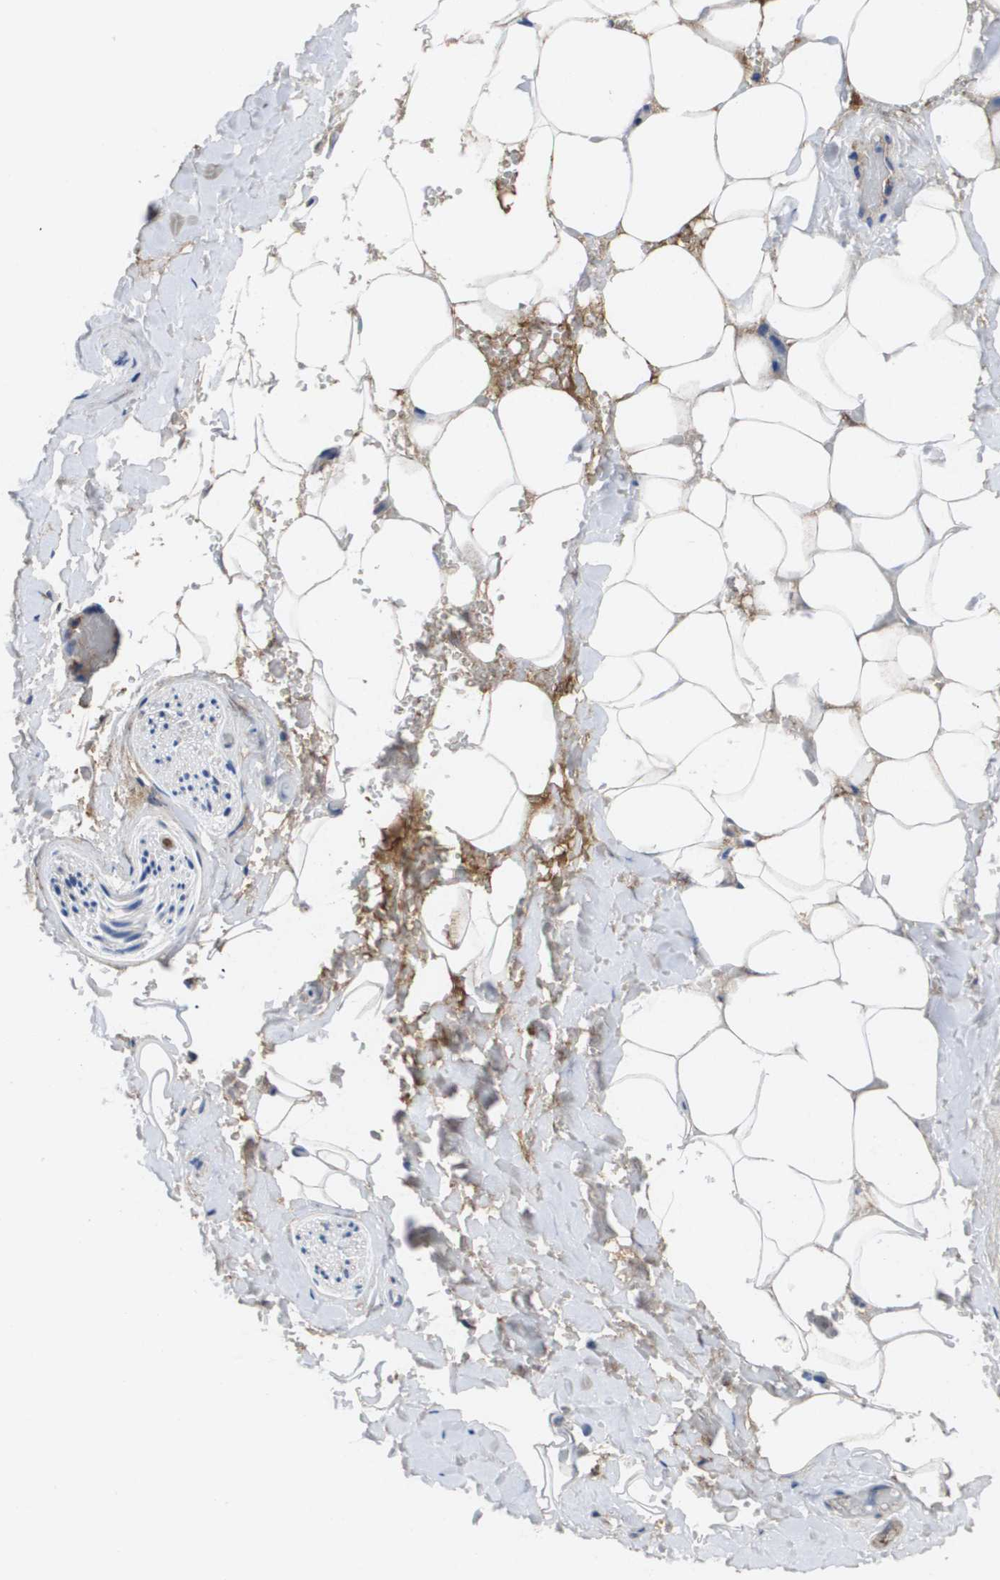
{"staining": {"intensity": "moderate", "quantity": ">75%", "location": "cytoplasmic/membranous"}, "tissue": "adipose tissue", "cell_type": "Adipocytes", "image_type": "normal", "snomed": [{"axis": "morphology", "description": "Normal tissue, NOS"}, {"axis": "topography", "description": "Peripheral nerve tissue"}], "caption": "Immunohistochemistry of benign human adipose tissue shows medium levels of moderate cytoplasmic/membranous expression in about >75% of adipocytes.", "gene": "SERPINC1", "patient": {"sex": "male", "age": 70}}